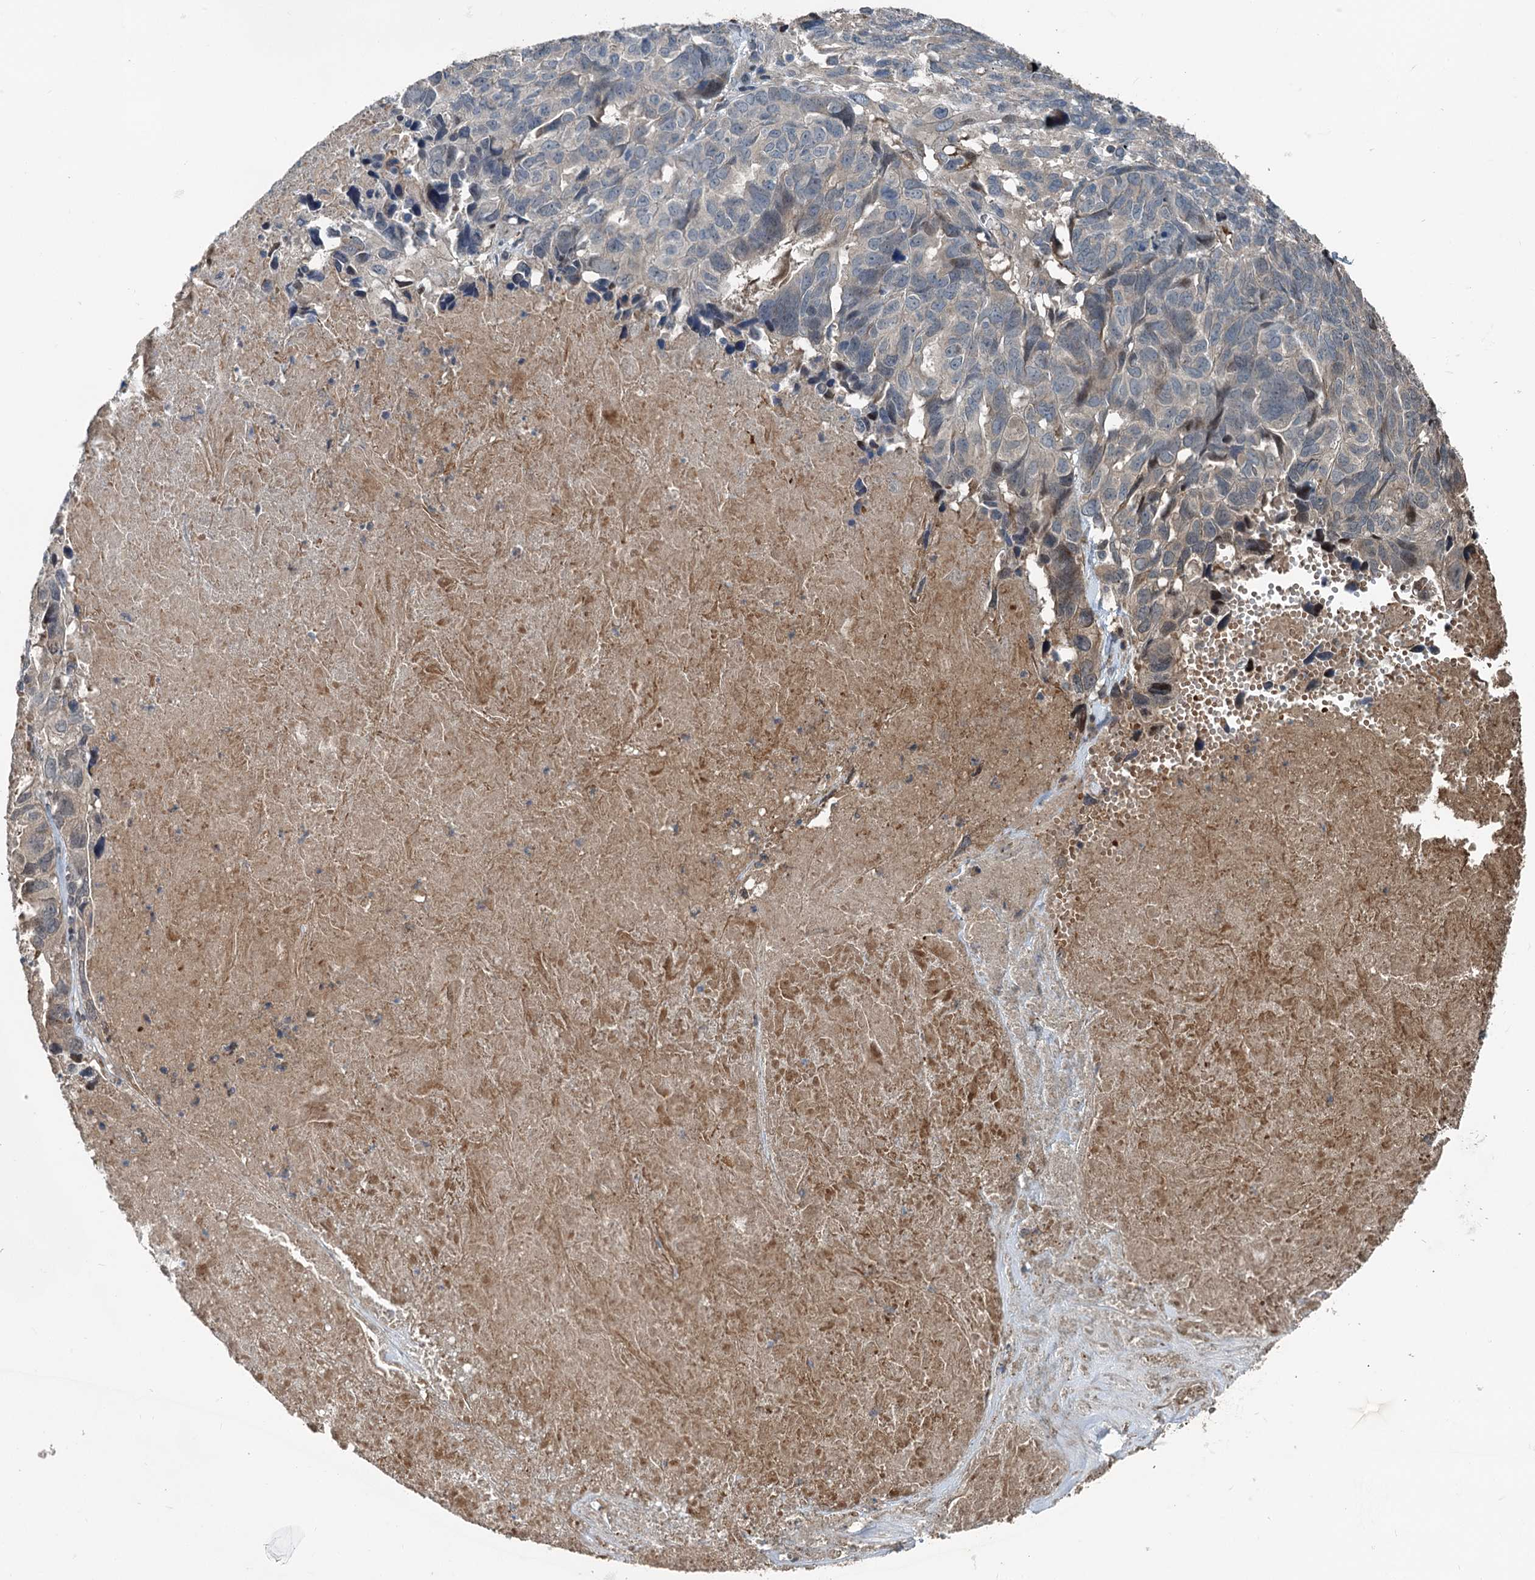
{"staining": {"intensity": "weak", "quantity": "<25%", "location": "cytoplasmic/membranous"}, "tissue": "ovarian cancer", "cell_type": "Tumor cells", "image_type": "cancer", "snomed": [{"axis": "morphology", "description": "Cystadenocarcinoma, serous, NOS"}, {"axis": "topography", "description": "Ovary"}], "caption": "The immunohistochemistry micrograph has no significant staining in tumor cells of ovarian cancer tissue.", "gene": "TEDC1", "patient": {"sex": "female", "age": 79}}